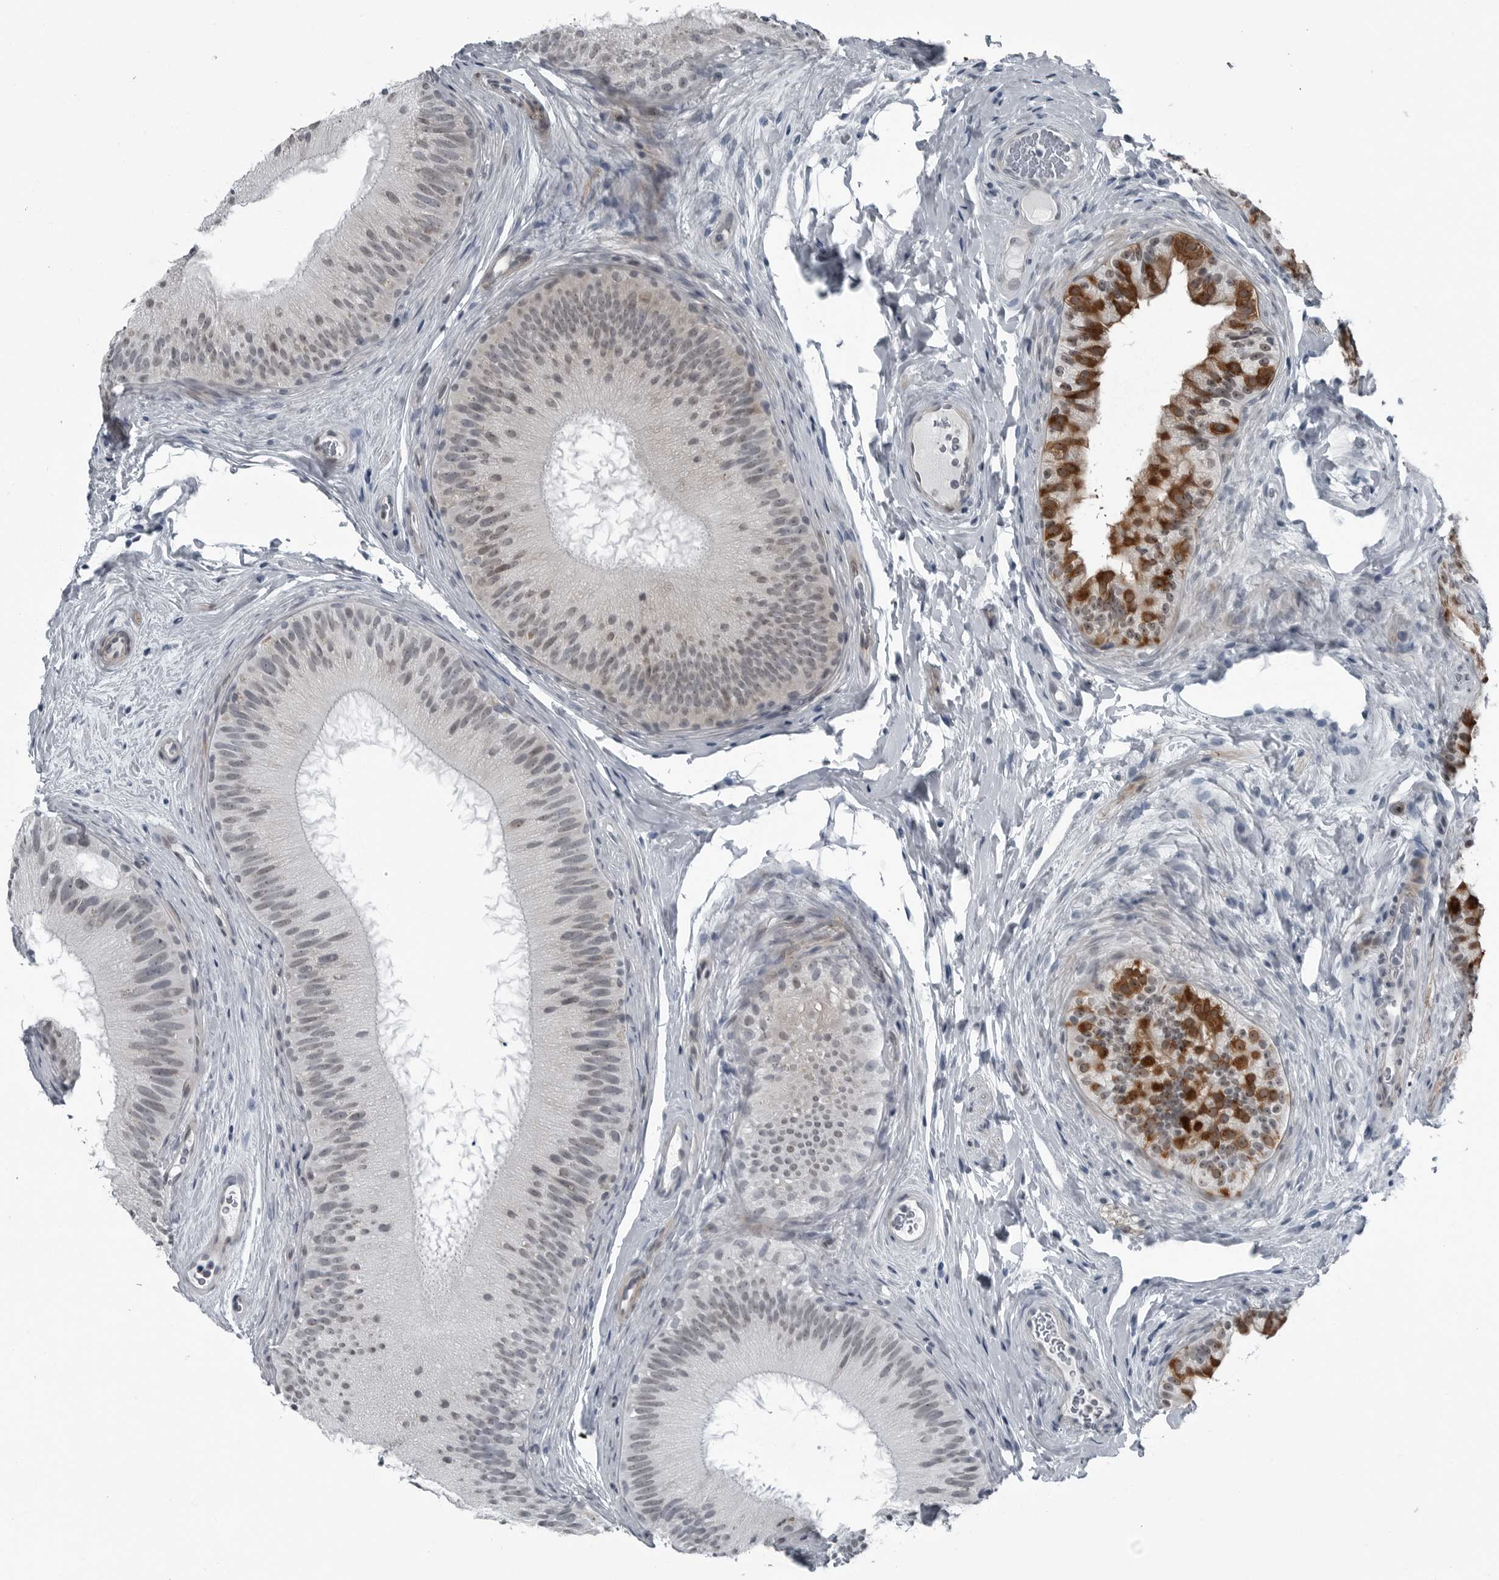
{"staining": {"intensity": "moderate", "quantity": "25%-75%", "location": "cytoplasmic/membranous"}, "tissue": "epididymis", "cell_type": "Glandular cells", "image_type": "normal", "snomed": [{"axis": "morphology", "description": "Normal tissue, NOS"}, {"axis": "topography", "description": "Epididymis"}], "caption": "Immunohistochemical staining of unremarkable epididymis displays medium levels of moderate cytoplasmic/membranous staining in about 25%-75% of glandular cells.", "gene": "DNAAF11", "patient": {"sex": "male", "age": 45}}